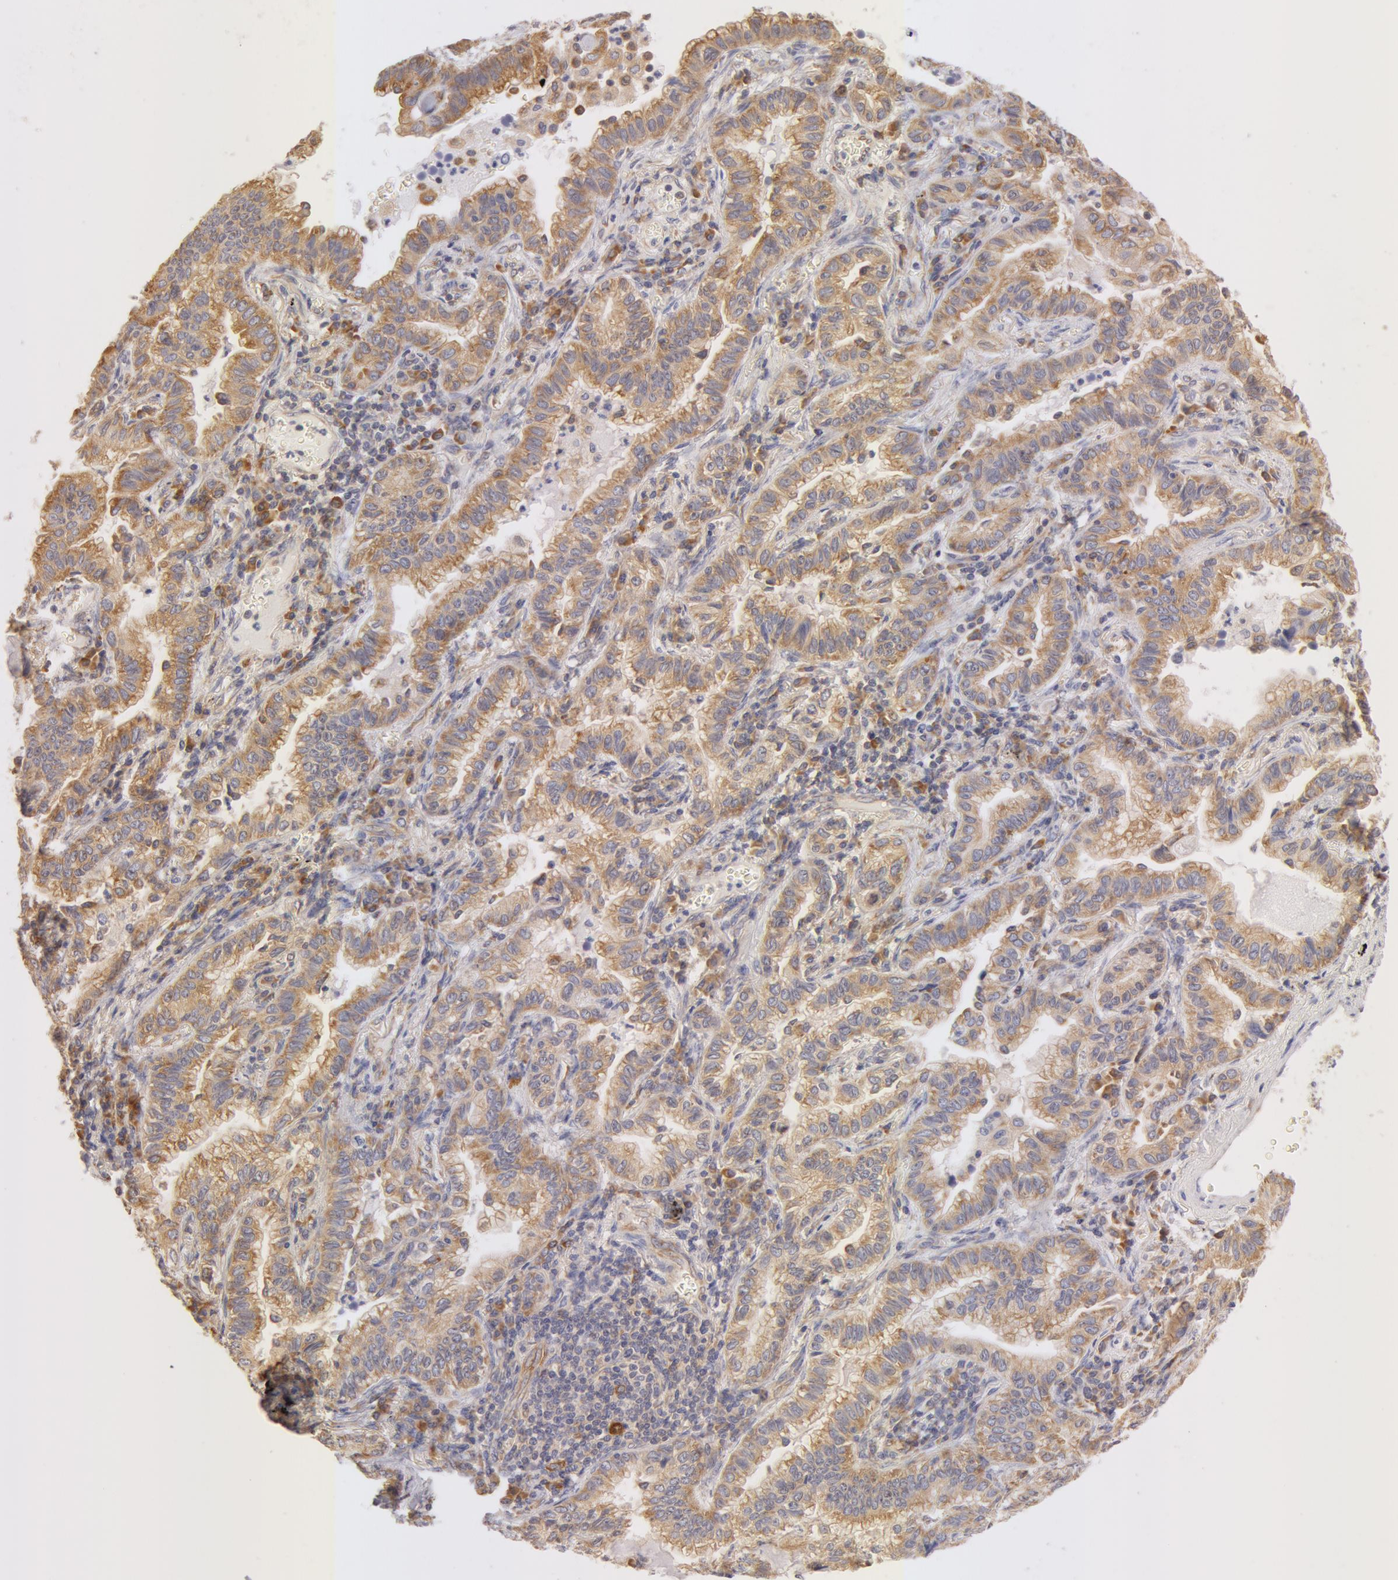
{"staining": {"intensity": "negative", "quantity": "none", "location": "none"}, "tissue": "lung cancer", "cell_type": "Tumor cells", "image_type": "cancer", "snomed": [{"axis": "morphology", "description": "Adenocarcinoma, NOS"}, {"axis": "topography", "description": "Lung"}], "caption": "Human adenocarcinoma (lung) stained for a protein using immunohistochemistry (IHC) shows no staining in tumor cells.", "gene": "DDX3Y", "patient": {"sex": "female", "age": 50}}